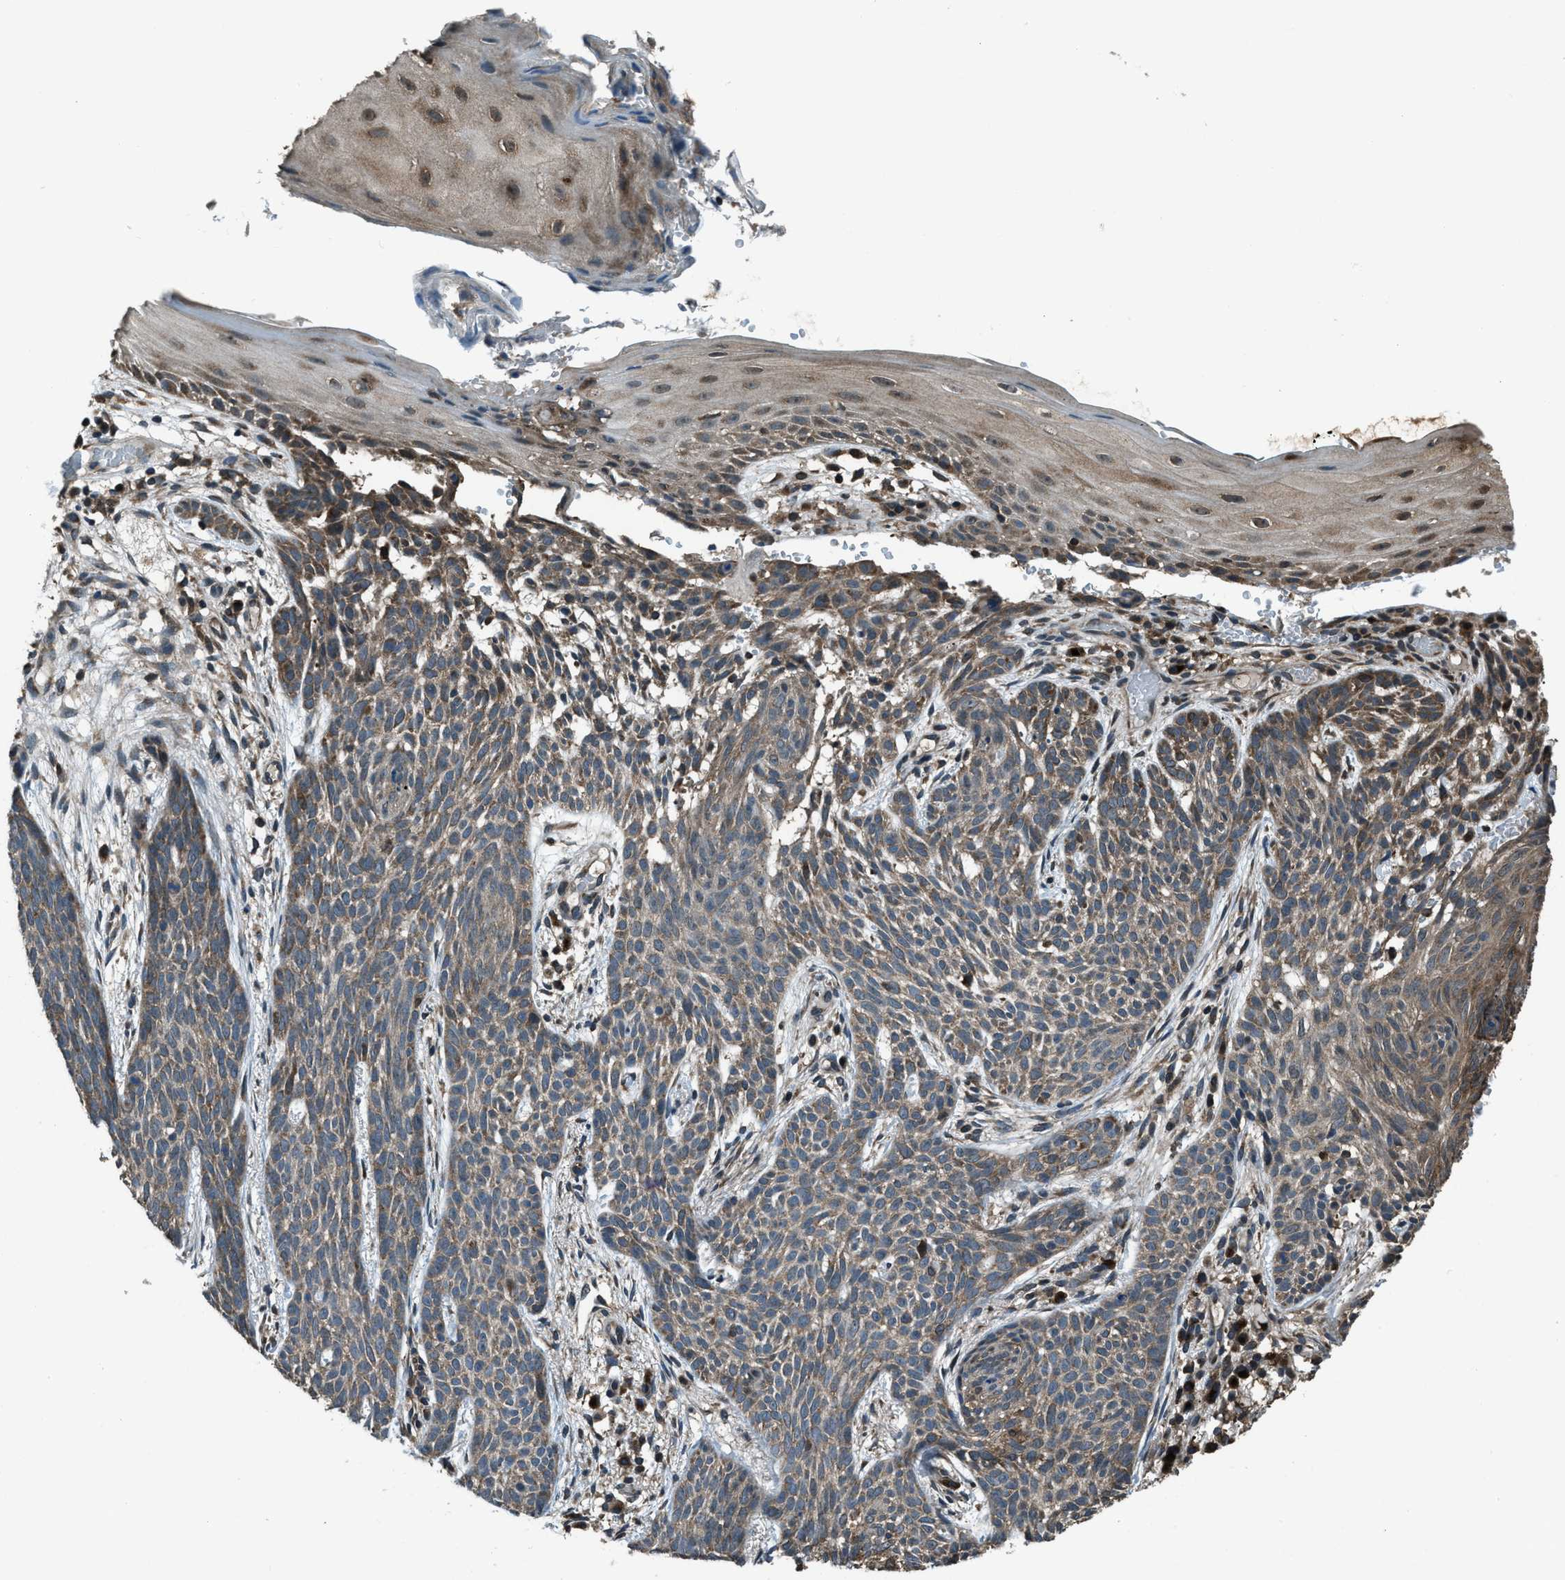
{"staining": {"intensity": "weak", "quantity": ">75%", "location": "cytoplasmic/membranous"}, "tissue": "skin cancer", "cell_type": "Tumor cells", "image_type": "cancer", "snomed": [{"axis": "morphology", "description": "Basal cell carcinoma"}, {"axis": "topography", "description": "Skin"}], "caption": "Protein staining of basal cell carcinoma (skin) tissue demonstrates weak cytoplasmic/membranous expression in approximately >75% of tumor cells.", "gene": "TRIM4", "patient": {"sex": "female", "age": 59}}